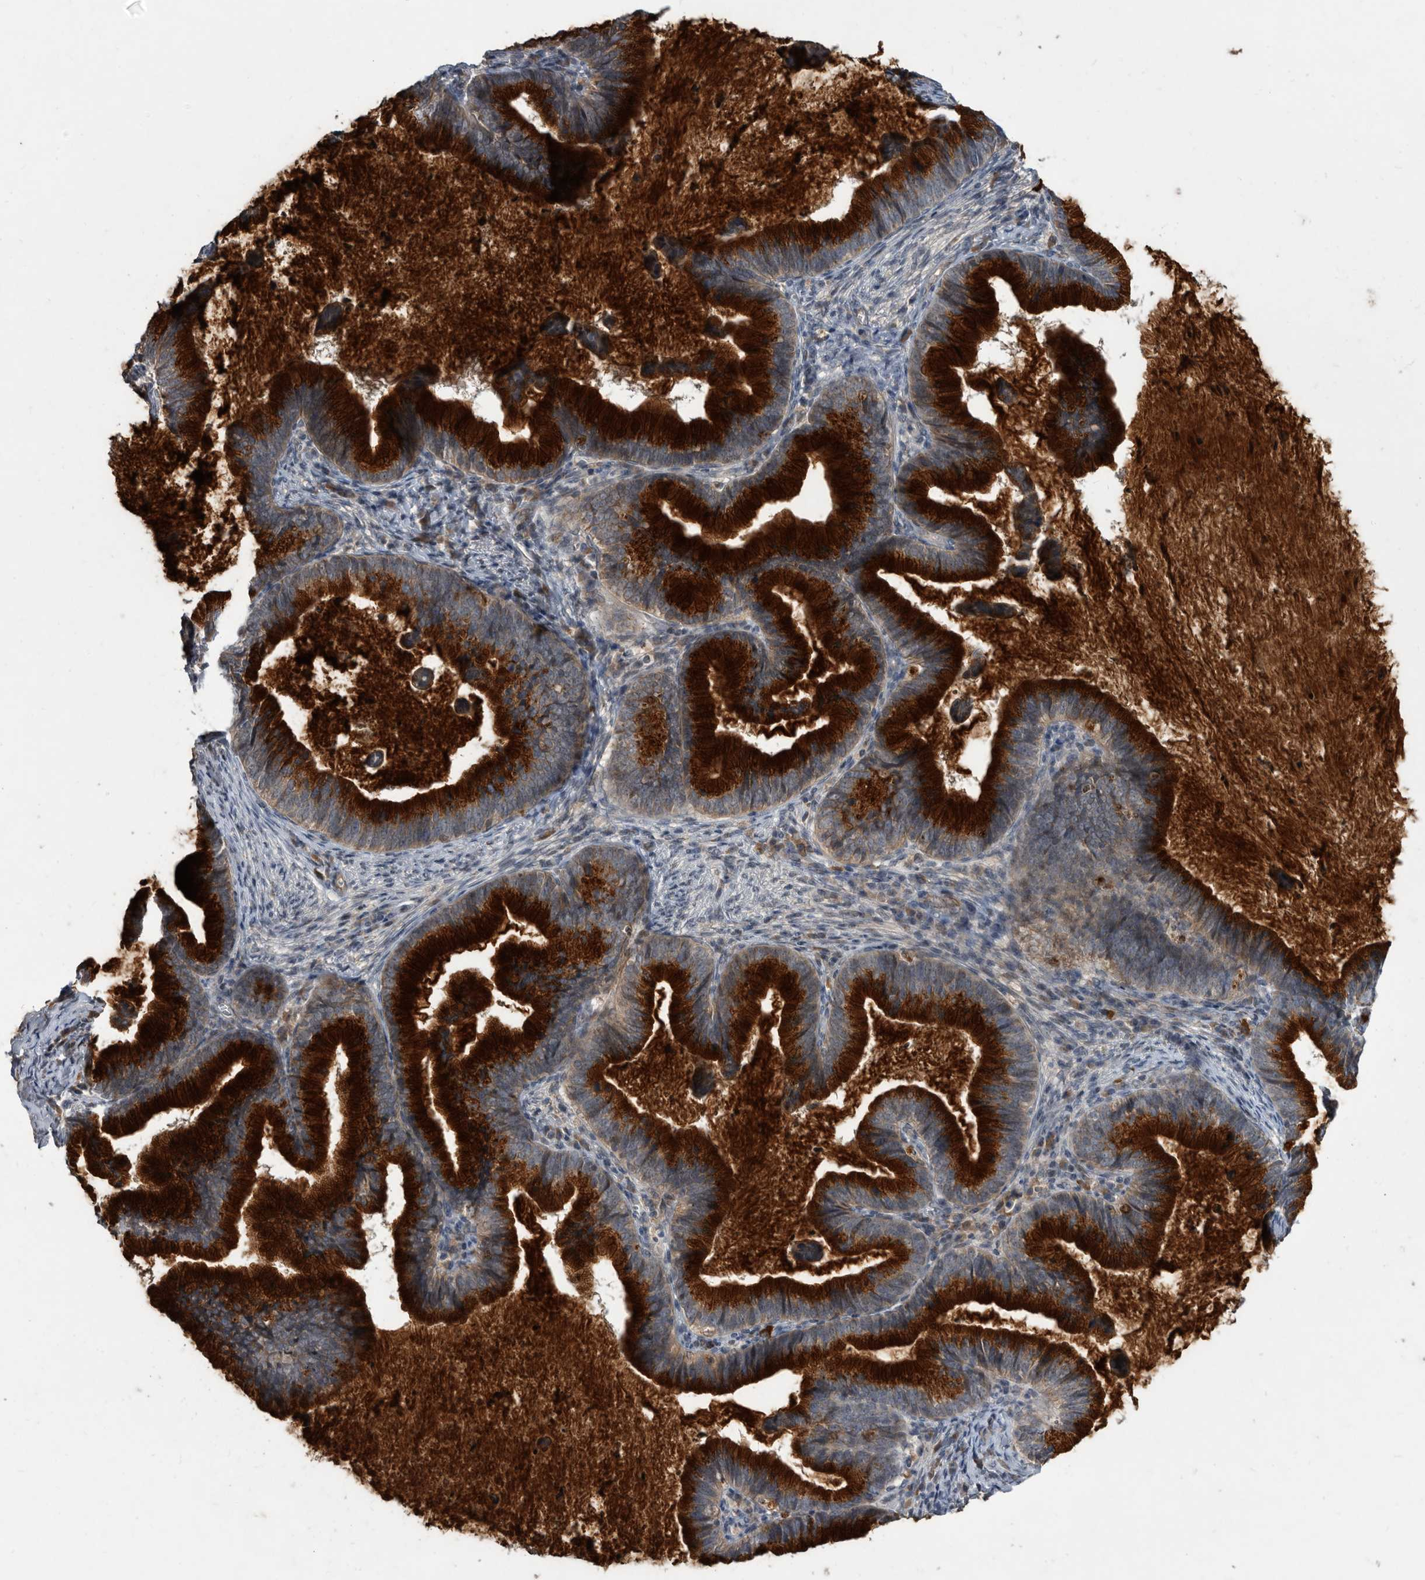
{"staining": {"intensity": "strong", "quantity": ">75%", "location": "cytoplasmic/membranous"}, "tissue": "cervical cancer", "cell_type": "Tumor cells", "image_type": "cancer", "snomed": [{"axis": "morphology", "description": "Adenocarcinoma, NOS"}, {"axis": "topography", "description": "Cervix"}], "caption": "Immunohistochemistry staining of cervical cancer, which shows high levels of strong cytoplasmic/membranous staining in about >75% of tumor cells indicating strong cytoplasmic/membranous protein expression. The staining was performed using DAB (3,3'-diaminobenzidine) (brown) for protein detection and nuclei were counterstained in hematoxylin (blue).", "gene": "PI15", "patient": {"sex": "female", "age": 36}}